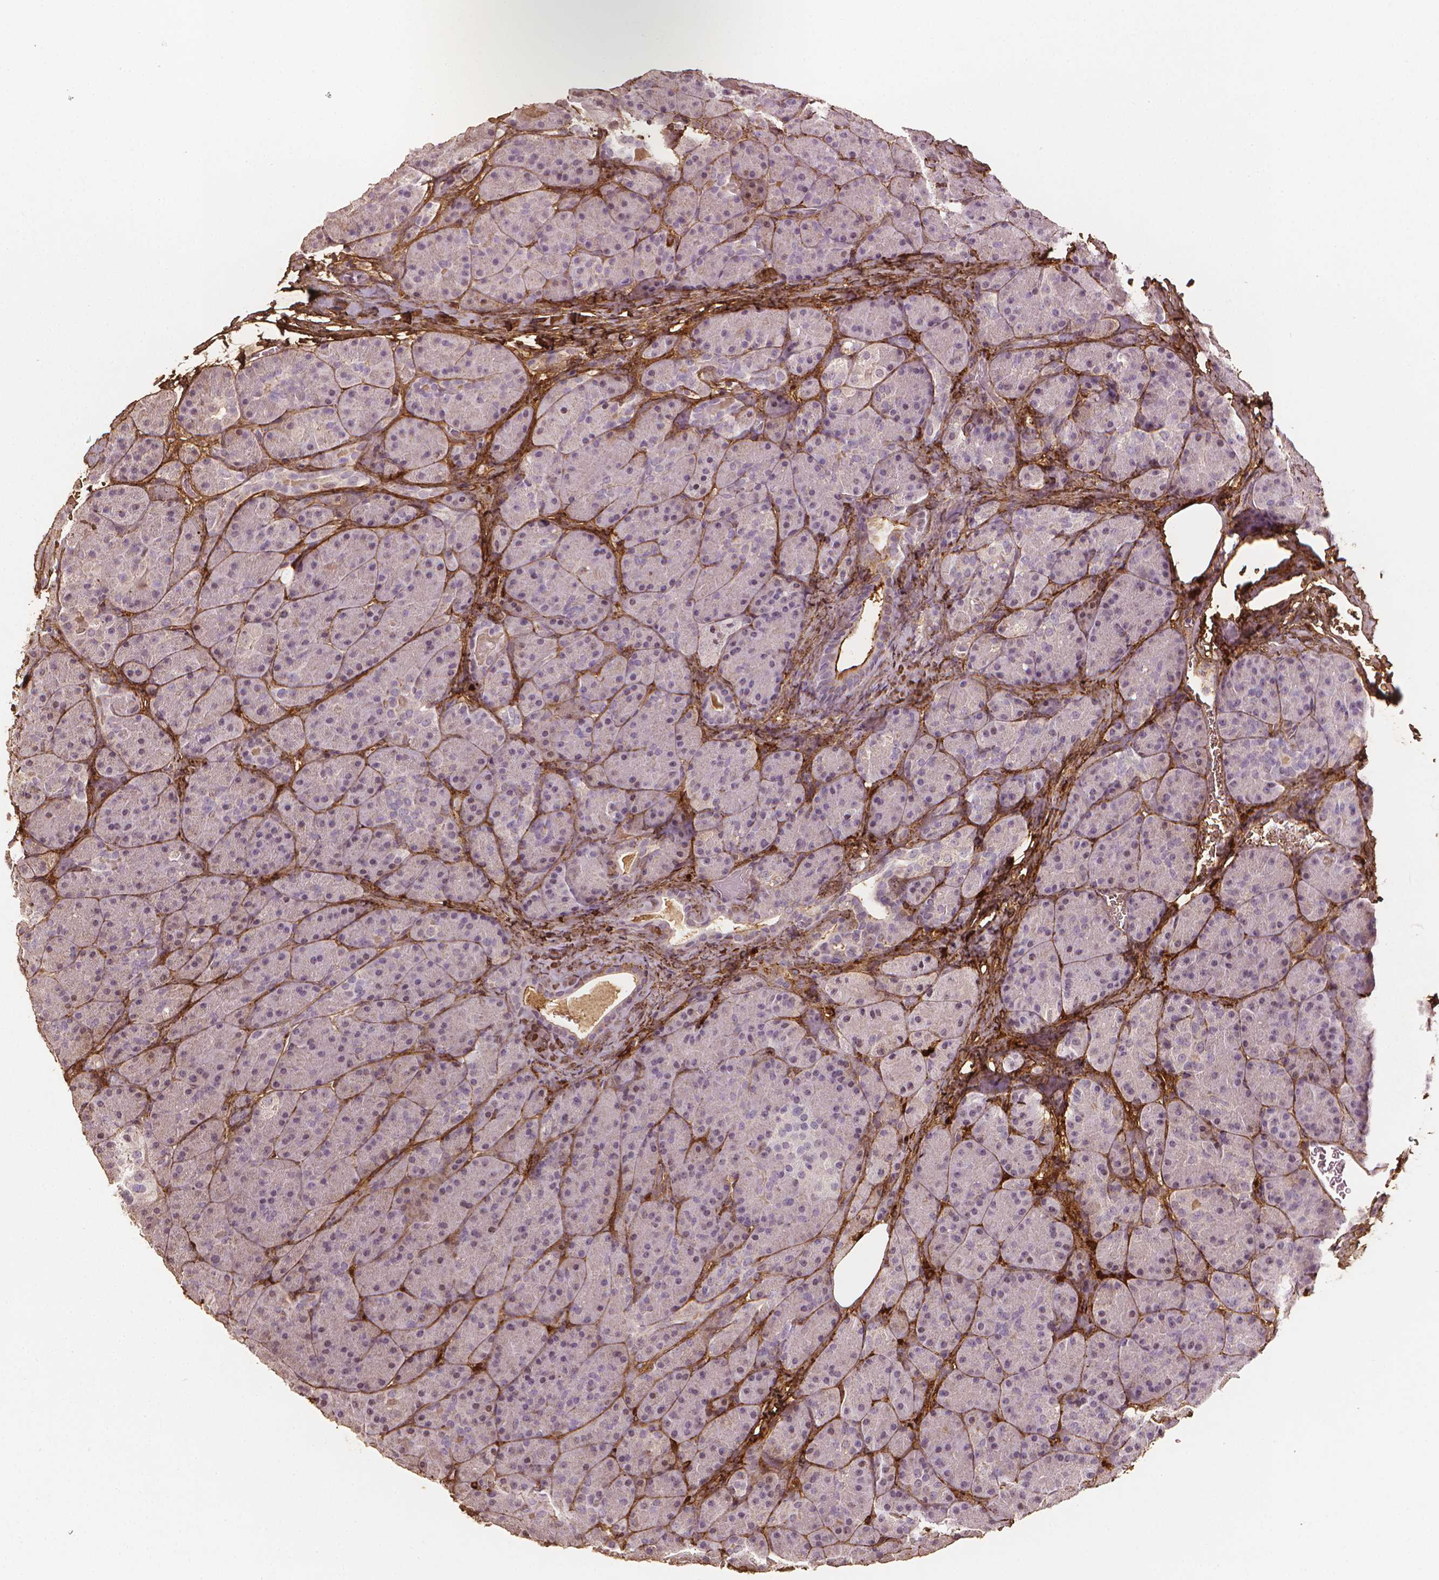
{"staining": {"intensity": "negative", "quantity": "none", "location": "none"}, "tissue": "pancreas", "cell_type": "Exocrine glandular cells", "image_type": "normal", "snomed": [{"axis": "morphology", "description": "Normal tissue, NOS"}, {"axis": "topography", "description": "Pancreas"}], "caption": "Benign pancreas was stained to show a protein in brown. There is no significant expression in exocrine glandular cells. (Brightfield microscopy of DAB immunohistochemistry at high magnification).", "gene": "DCN", "patient": {"sex": "male", "age": 57}}